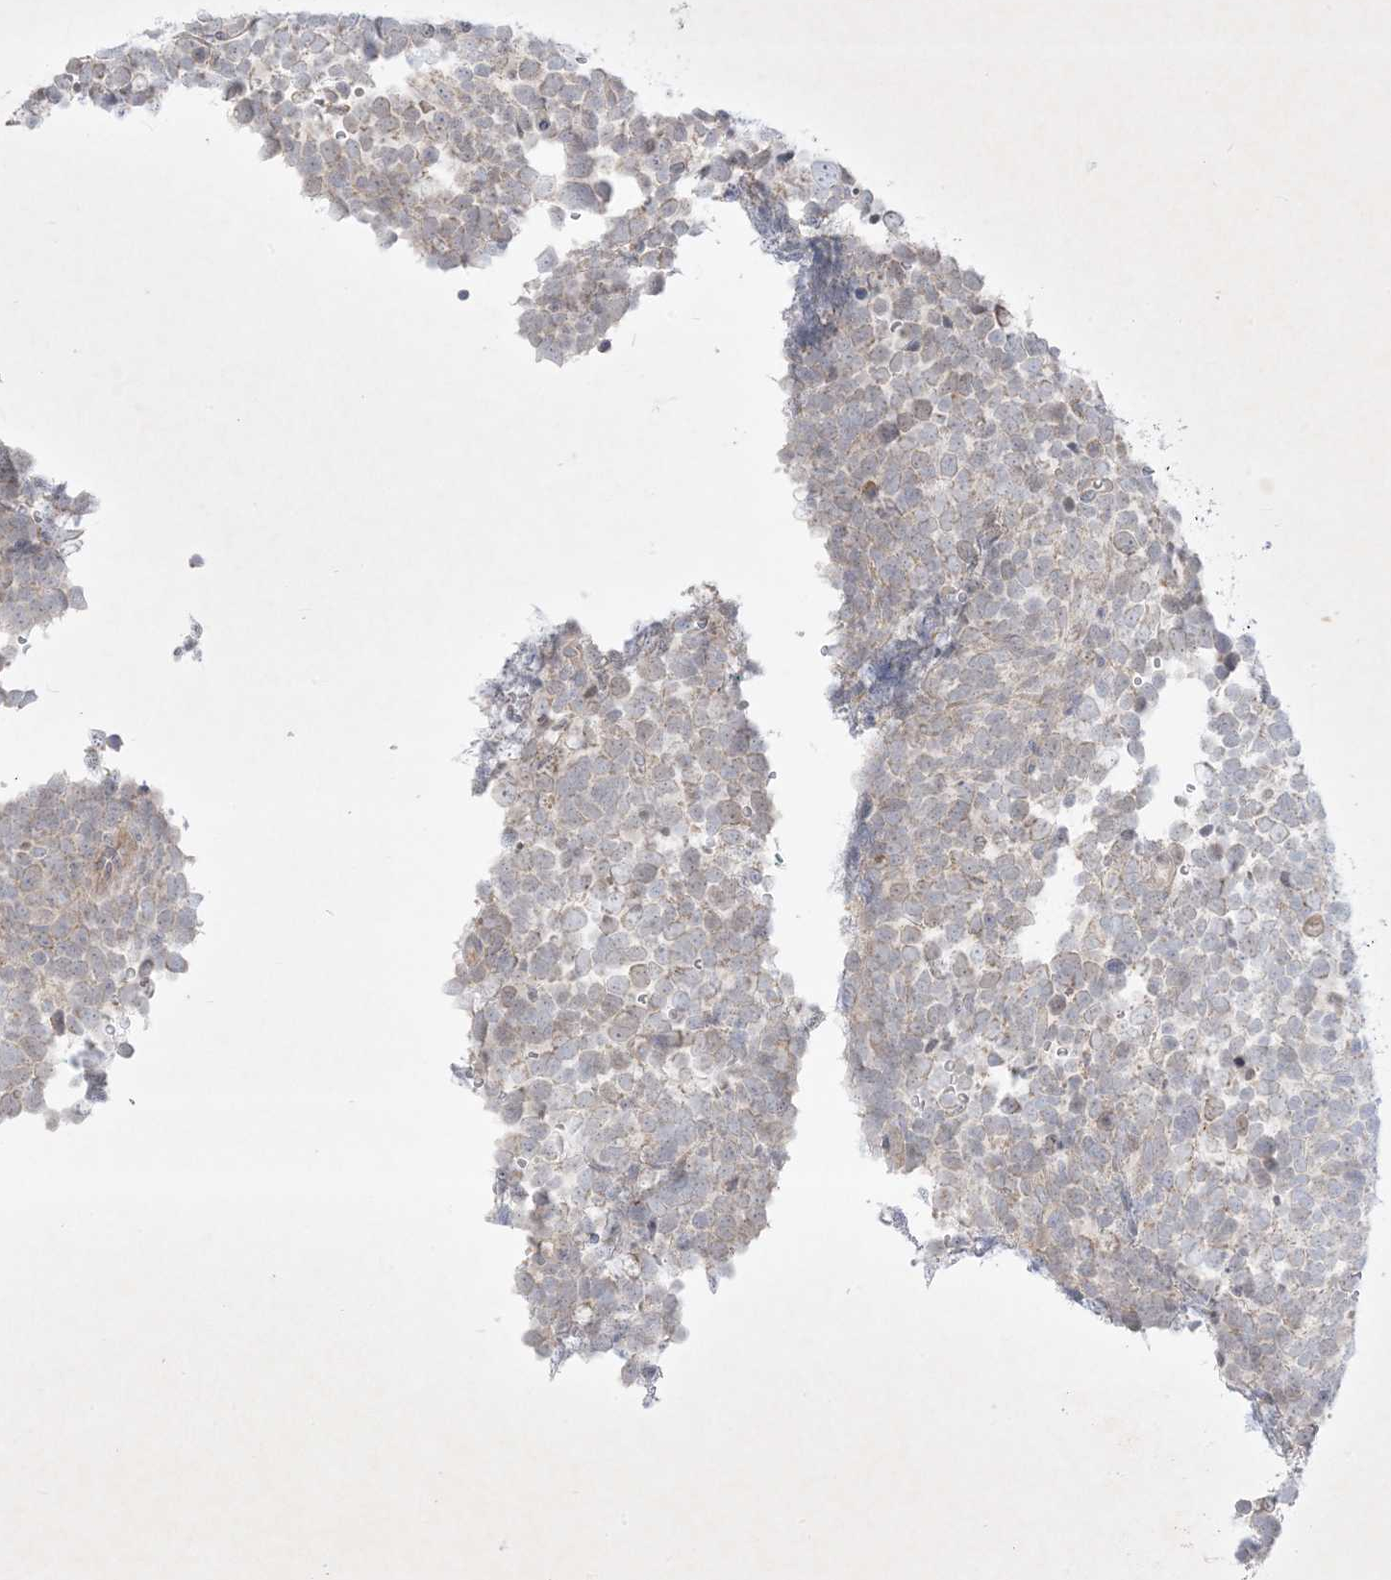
{"staining": {"intensity": "weak", "quantity": "<25%", "location": "cytoplasmic/membranous"}, "tissue": "urothelial cancer", "cell_type": "Tumor cells", "image_type": "cancer", "snomed": [{"axis": "morphology", "description": "Urothelial carcinoma, High grade"}, {"axis": "topography", "description": "Urinary bladder"}], "caption": "Tumor cells are negative for protein expression in human urothelial cancer.", "gene": "PLEKHA3", "patient": {"sex": "female", "age": 82}}